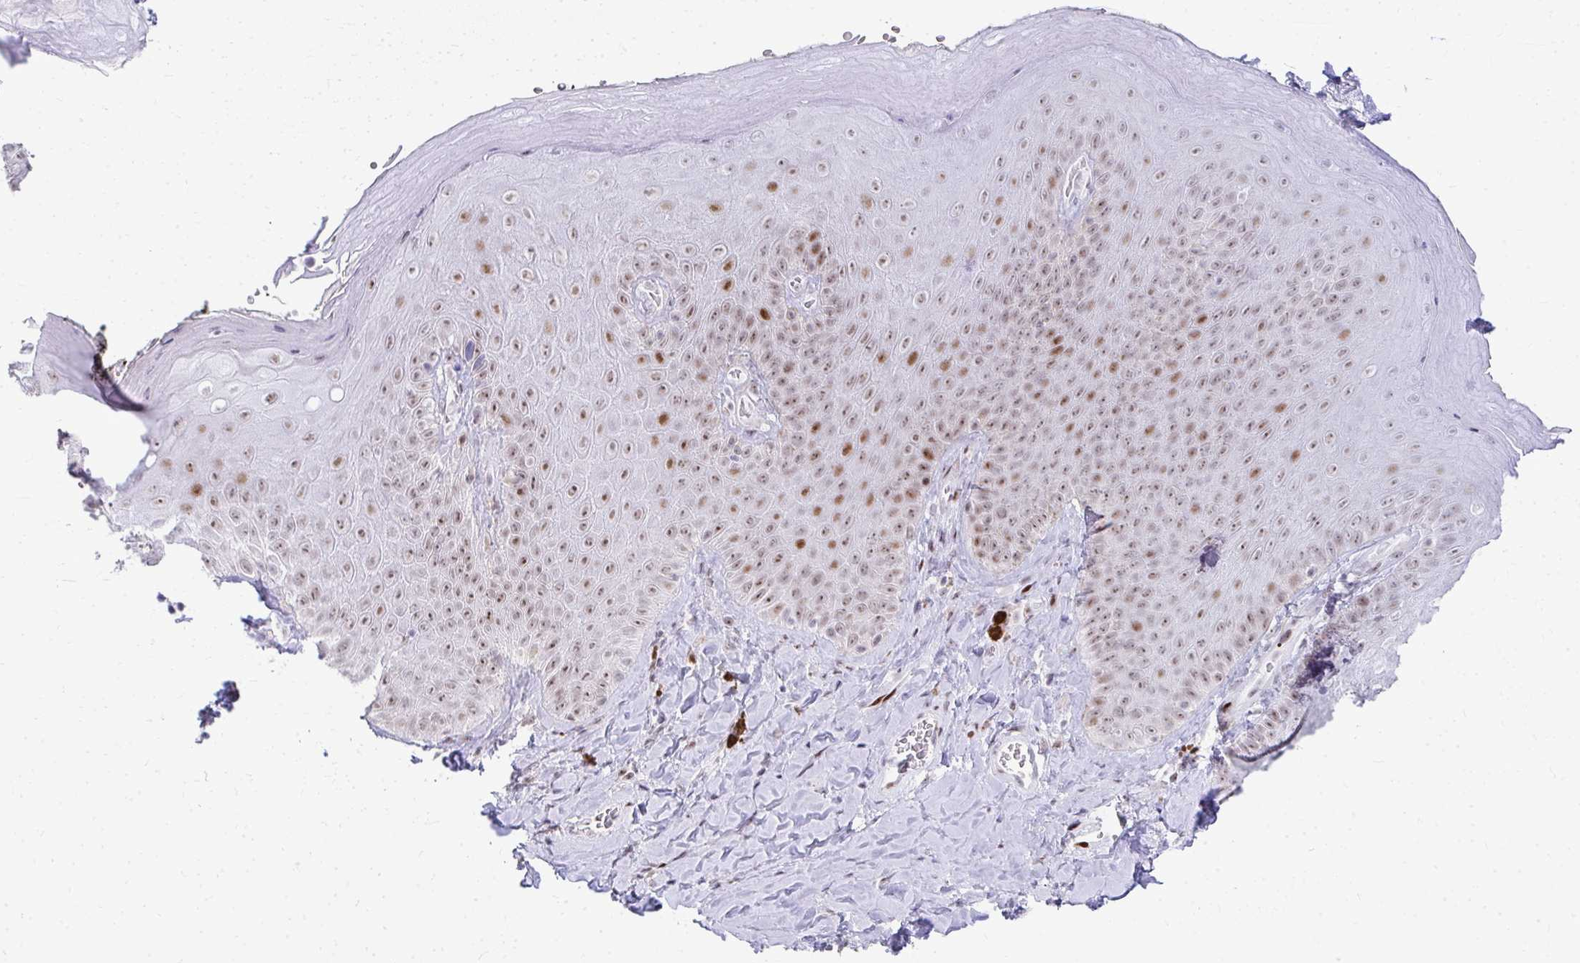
{"staining": {"intensity": "strong", "quantity": "25%-75%", "location": "nuclear"}, "tissue": "skin", "cell_type": "Epidermal cells", "image_type": "normal", "snomed": [{"axis": "morphology", "description": "Normal tissue, NOS"}, {"axis": "topography", "description": "Anal"}, {"axis": "topography", "description": "Peripheral nerve tissue"}], "caption": "Strong nuclear expression for a protein is seen in about 25%-75% of epidermal cells of normal skin using immunohistochemistry (IHC).", "gene": "GLDN", "patient": {"sex": "male", "age": 53}}